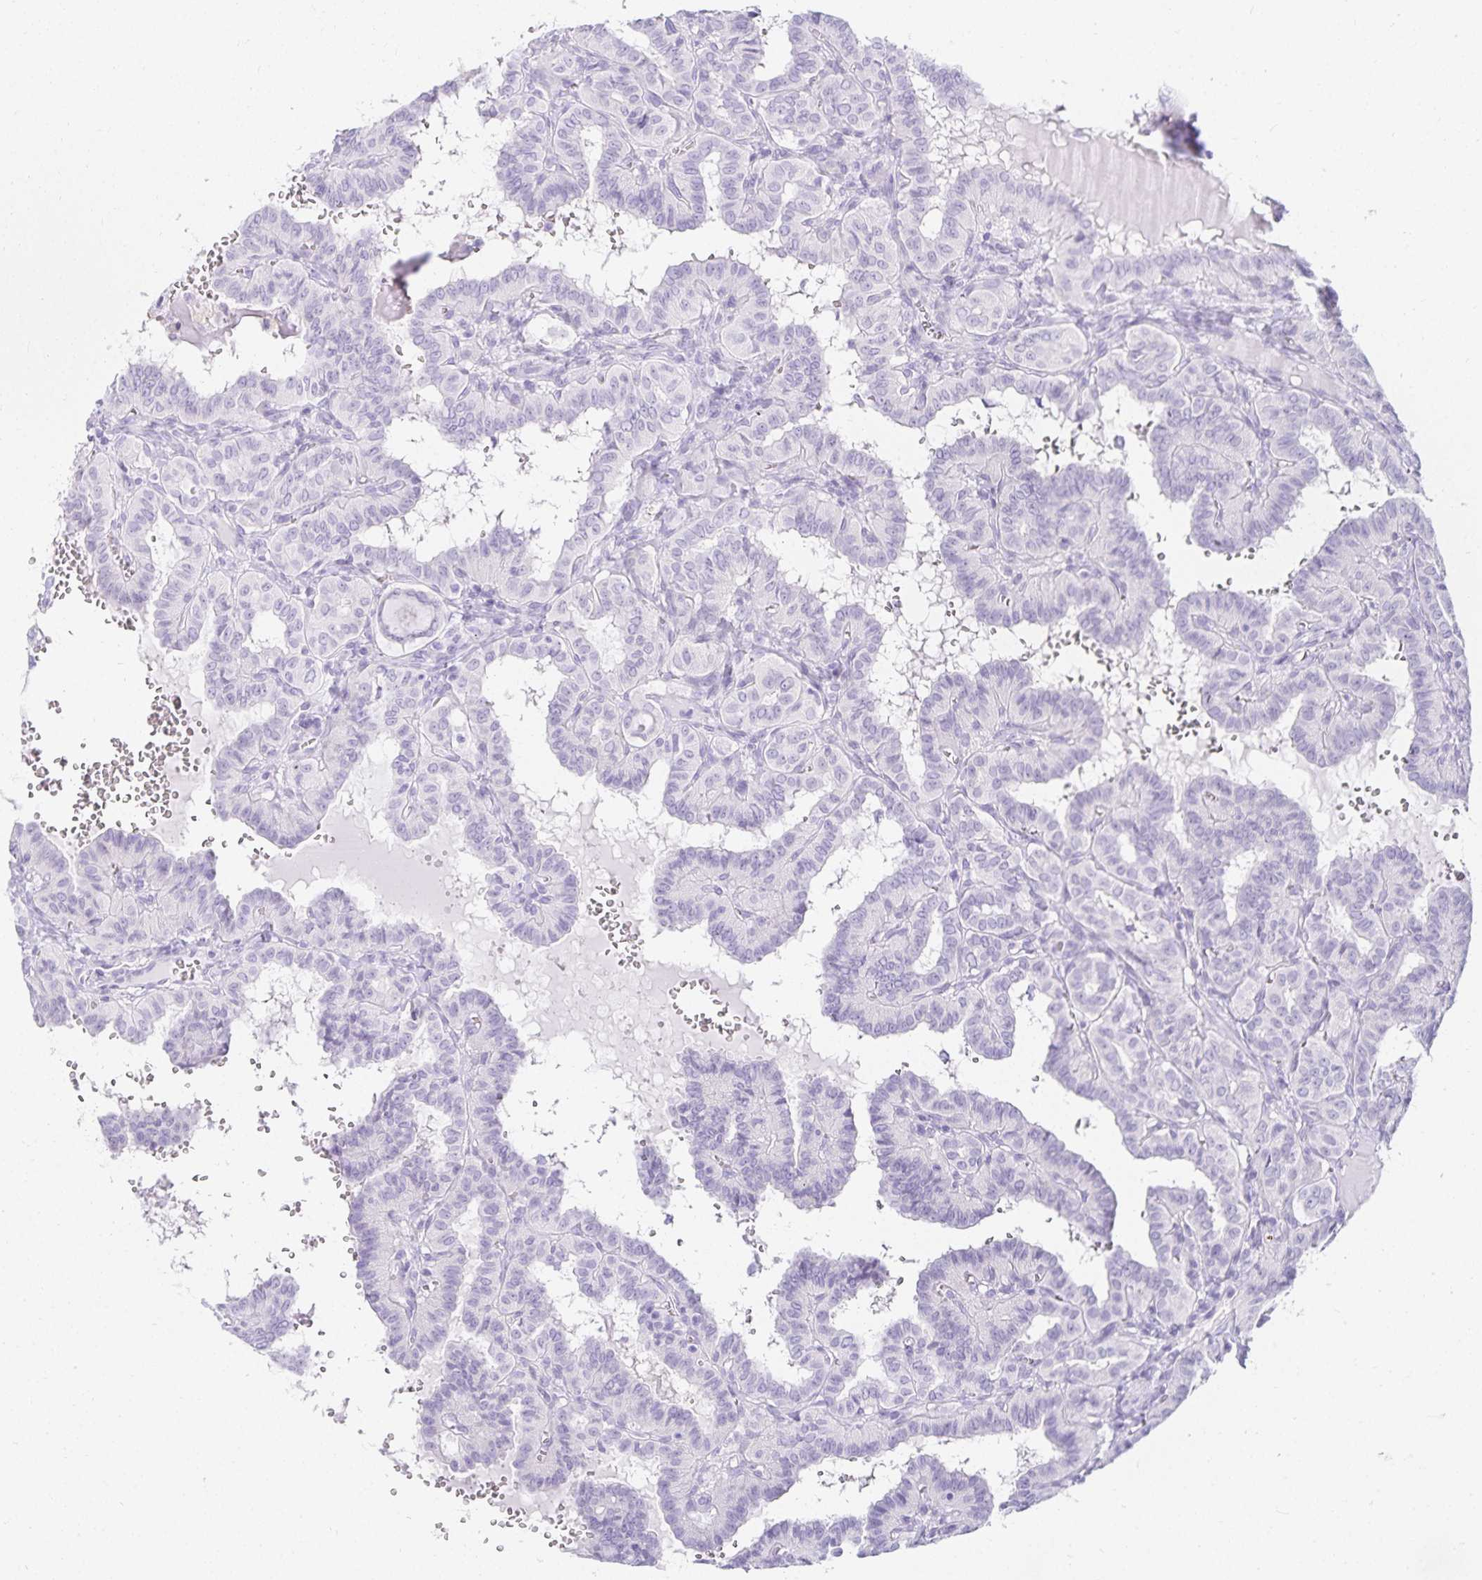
{"staining": {"intensity": "negative", "quantity": "none", "location": "none"}, "tissue": "thyroid cancer", "cell_type": "Tumor cells", "image_type": "cancer", "snomed": [{"axis": "morphology", "description": "Papillary adenocarcinoma, NOS"}, {"axis": "topography", "description": "Thyroid gland"}], "caption": "A high-resolution histopathology image shows immunohistochemistry staining of thyroid cancer (papillary adenocarcinoma), which displays no significant expression in tumor cells.", "gene": "GP2", "patient": {"sex": "female", "age": 21}}